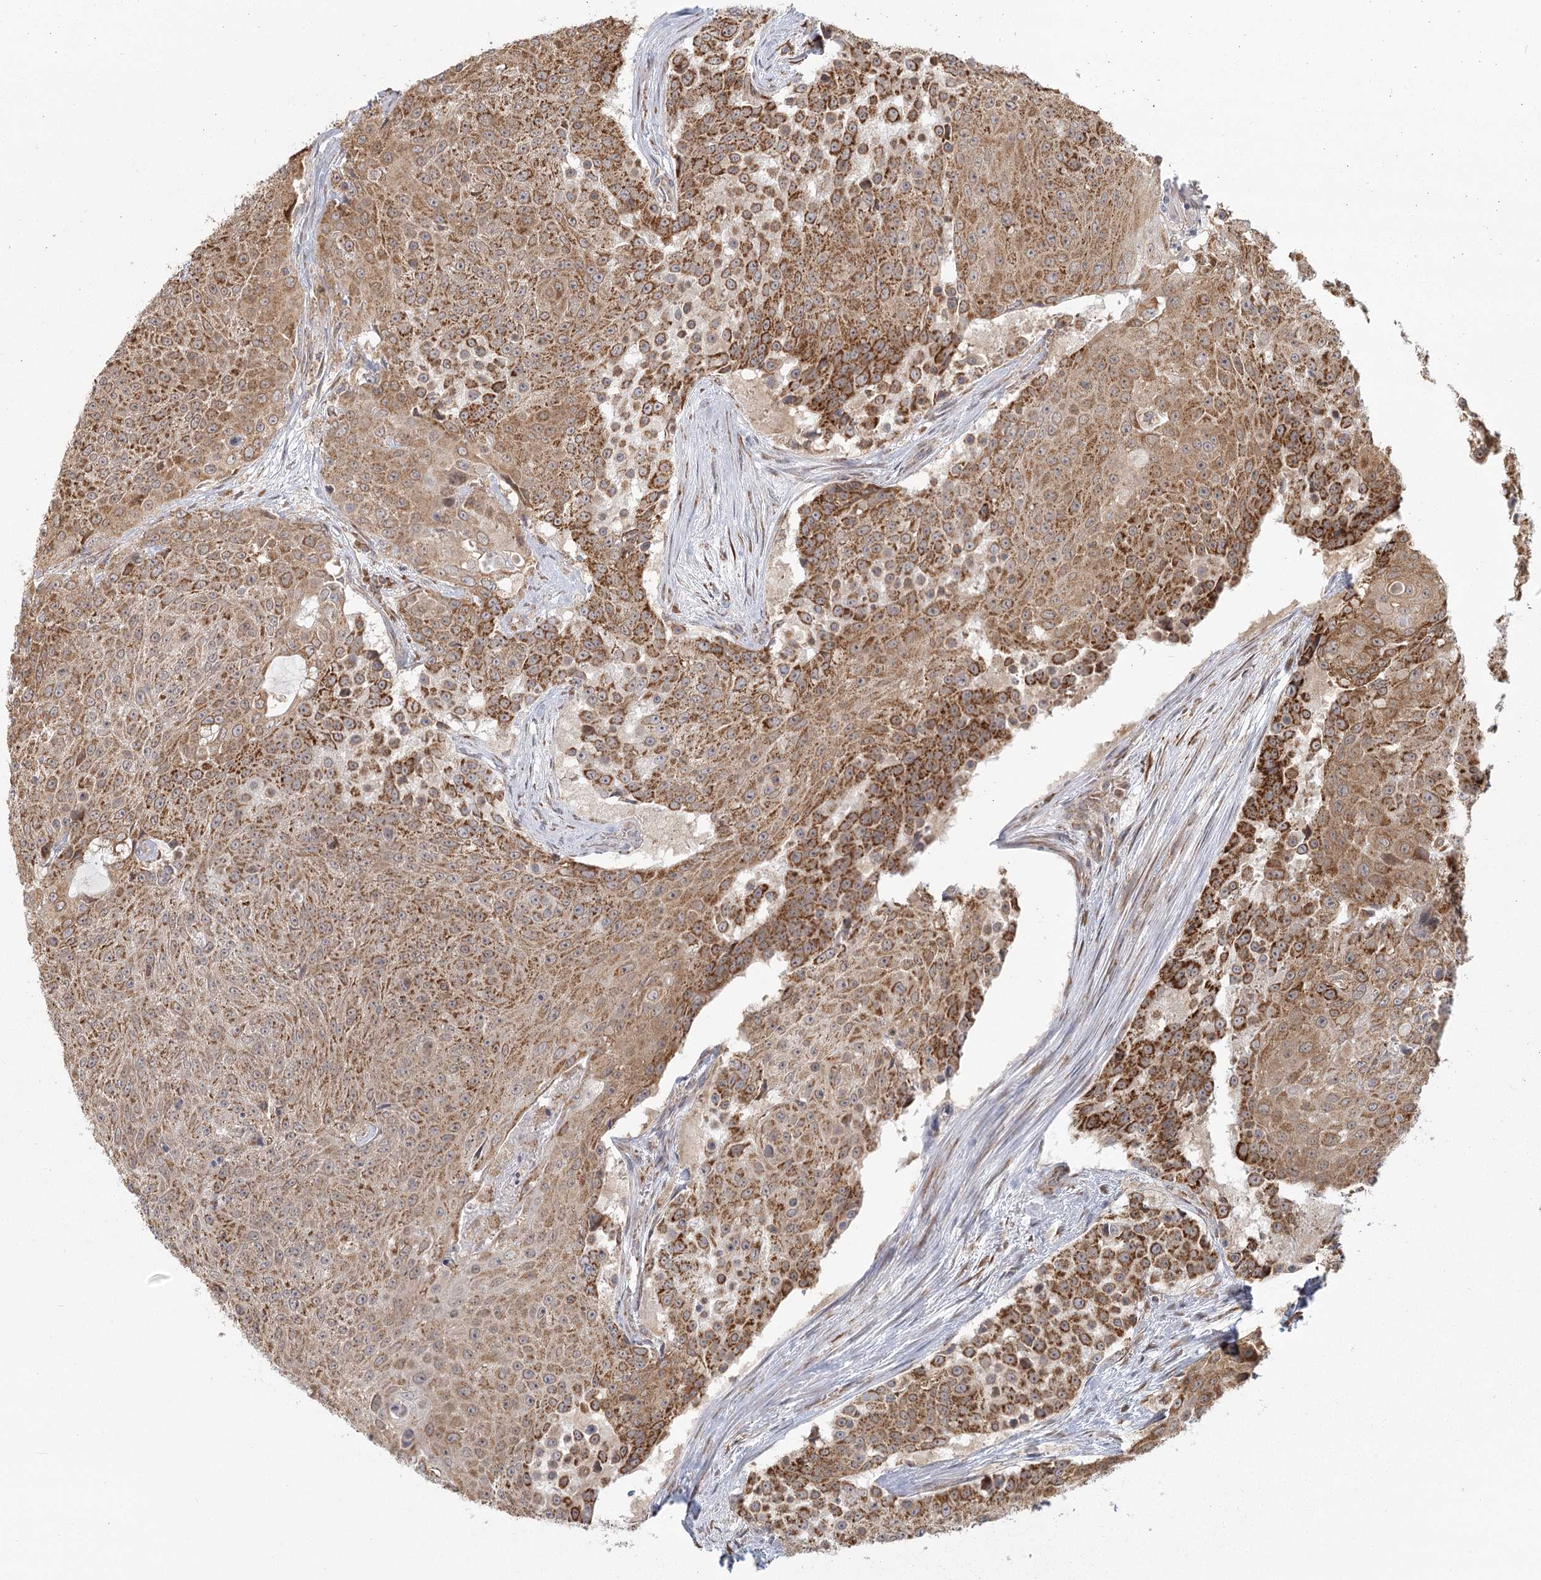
{"staining": {"intensity": "moderate", "quantity": ">75%", "location": "cytoplasmic/membranous"}, "tissue": "urothelial cancer", "cell_type": "Tumor cells", "image_type": "cancer", "snomed": [{"axis": "morphology", "description": "Urothelial carcinoma, High grade"}, {"axis": "topography", "description": "Urinary bladder"}], "caption": "Urothelial carcinoma (high-grade) tissue exhibits moderate cytoplasmic/membranous staining in approximately >75% of tumor cells, visualized by immunohistochemistry.", "gene": "LACTB", "patient": {"sex": "female", "age": 63}}